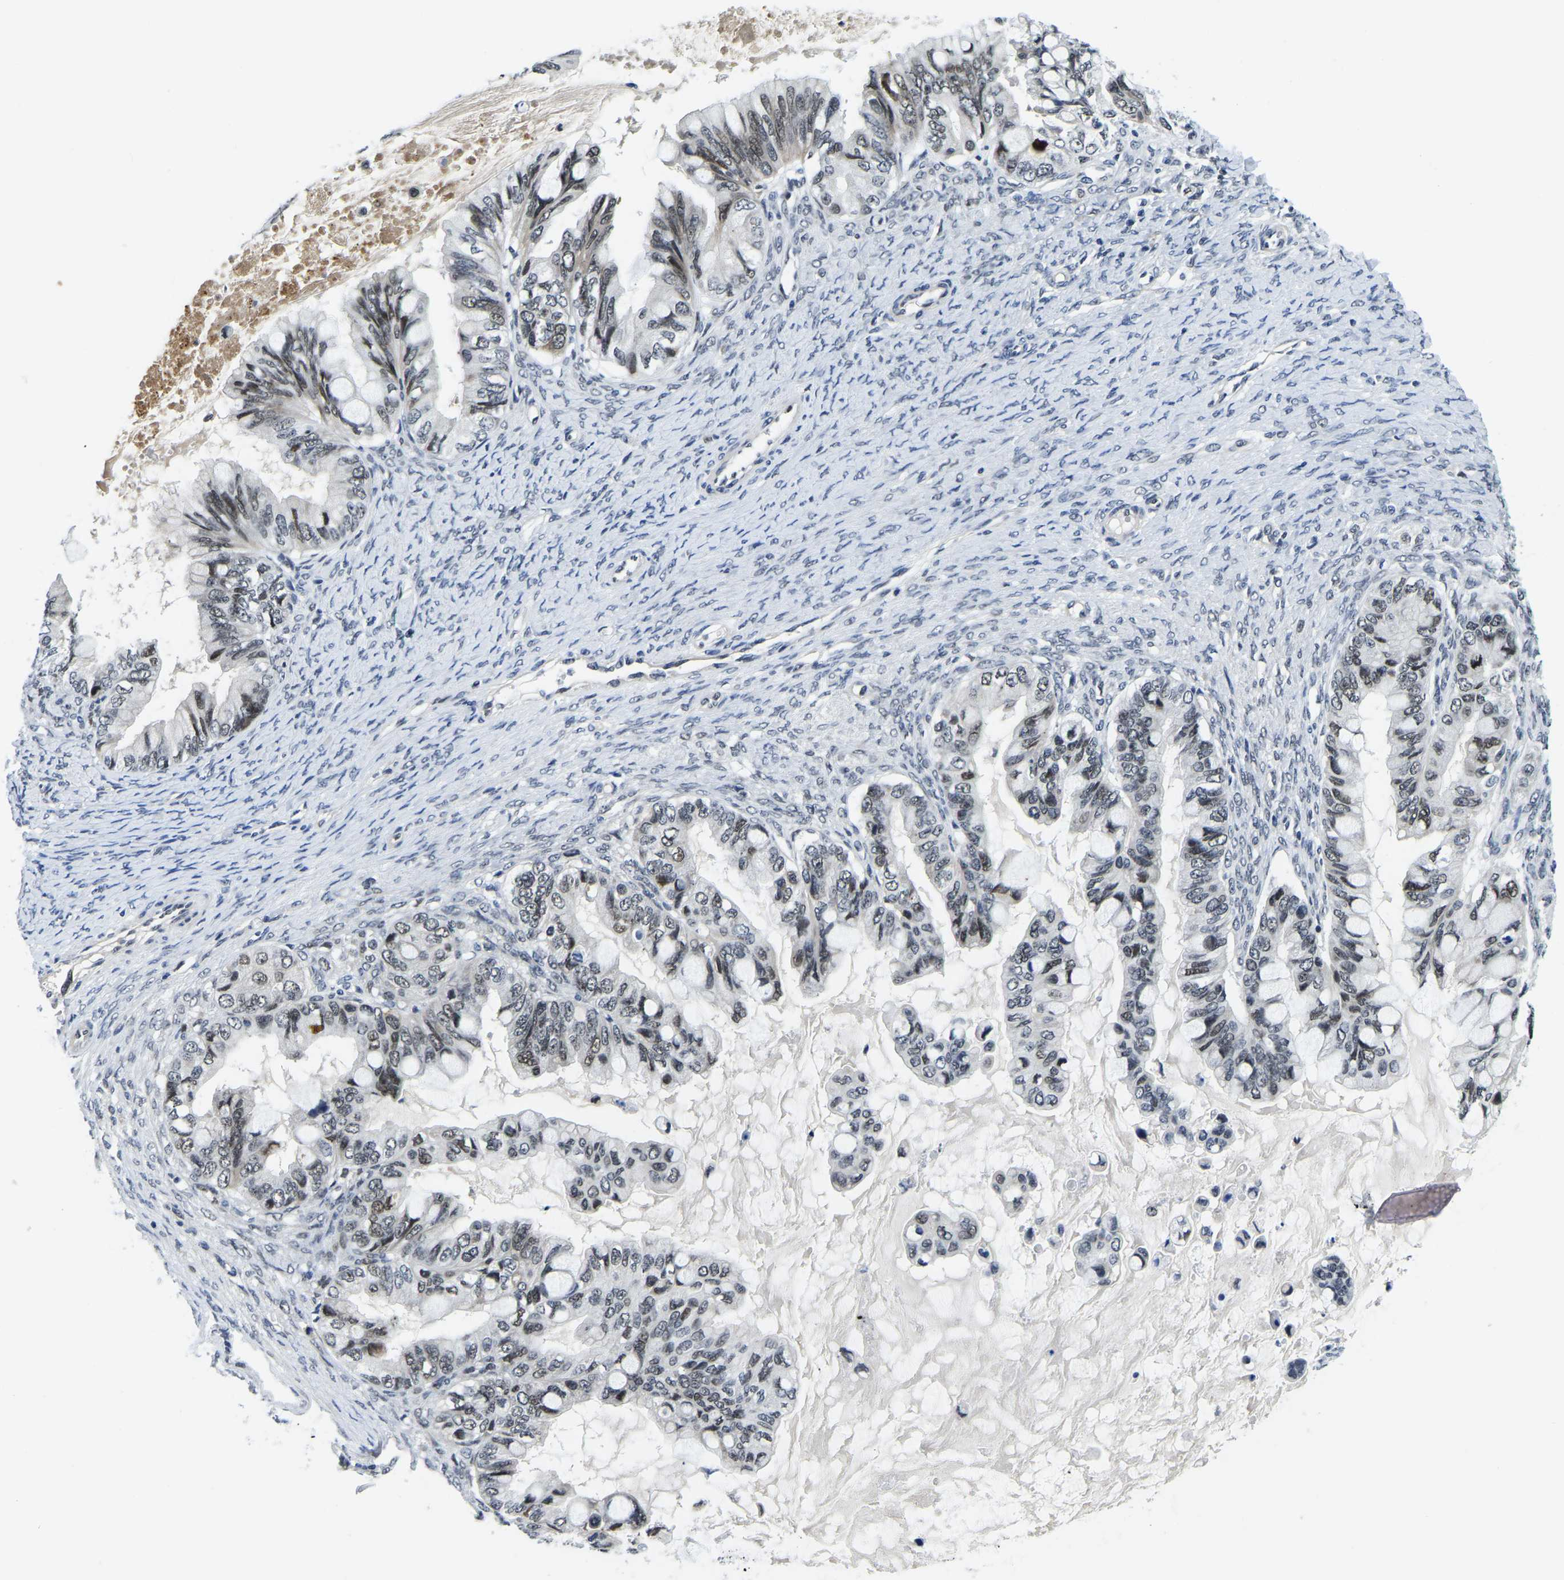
{"staining": {"intensity": "weak", "quantity": "25%-75%", "location": "nuclear"}, "tissue": "ovarian cancer", "cell_type": "Tumor cells", "image_type": "cancer", "snomed": [{"axis": "morphology", "description": "Cystadenocarcinoma, mucinous, NOS"}, {"axis": "topography", "description": "Ovary"}], "caption": "Human ovarian mucinous cystadenocarcinoma stained with a protein marker exhibits weak staining in tumor cells.", "gene": "POLDIP3", "patient": {"sex": "female", "age": 80}}